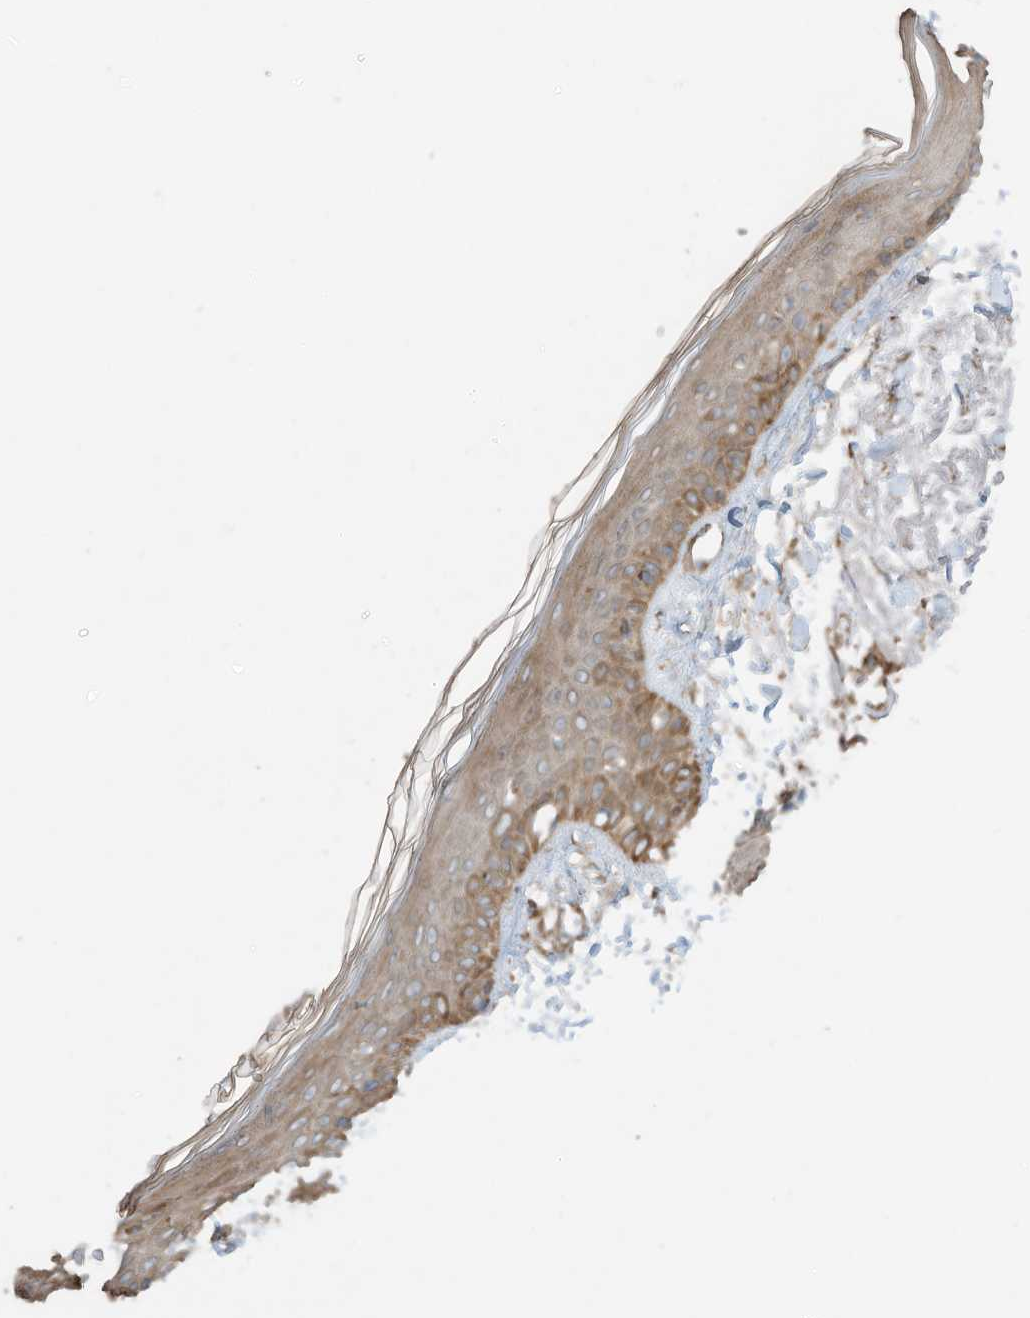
{"staining": {"intensity": "moderate", "quantity": "25%-75%", "location": "cytoplasmic/membranous"}, "tissue": "skin", "cell_type": "Fibroblasts", "image_type": "normal", "snomed": [{"axis": "morphology", "description": "Normal tissue, NOS"}, {"axis": "topography", "description": "Skin"}, {"axis": "topography", "description": "Skeletal muscle"}], "caption": "Immunohistochemical staining of normal skin demonstrates medium levels of moderate cytoplasmic/membranous positivity in approximately 25%-75% of fibroblasts. Using DAB (3,3'-diaminobenzidine) (brown) and hematoxylin (blue) stains, captured at high magnification using brightfield microscopy.", "gene": "CGAS", "patient": {"sex": "male", "age": 83}}